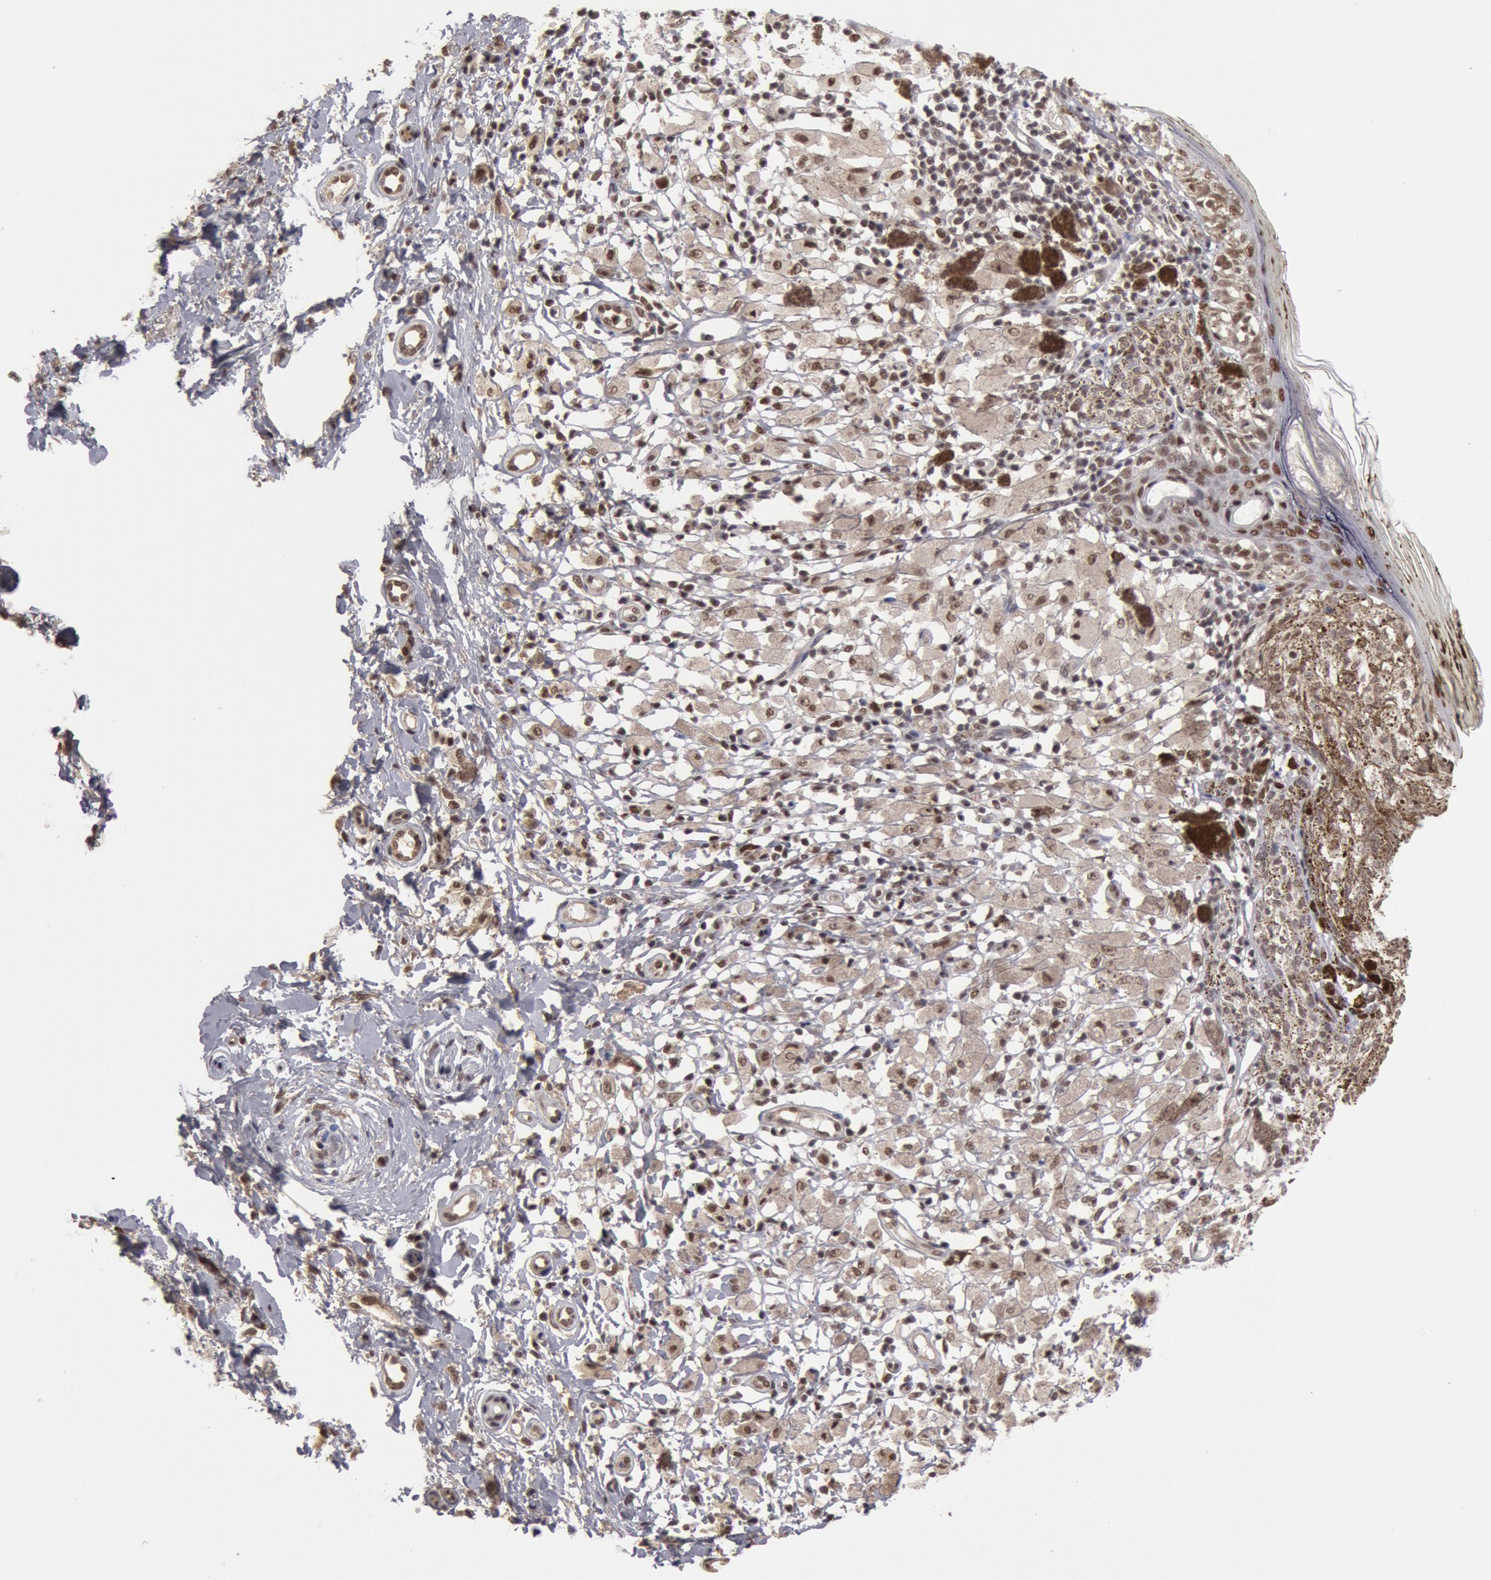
{"staining": {"intensity": "weak", "quantity": "25%-75%", "location": "nuclear"}, "tissue": "melanoma", "cell_type": "Tumor cells", "image_type": "cancer", "snomed": [{"axis": "morphology", "description": "Malignant melanoma, NOS"}, {"axis": "topography", "description": "Skin"}], "caption": "The micrograph exhibits staining of malignant melanoma, revealing weak nuclear protein expression (brown color) within tumor cells.", "gene": "PPP4R3B", "patient": {"sex": "male", "age": 88}}